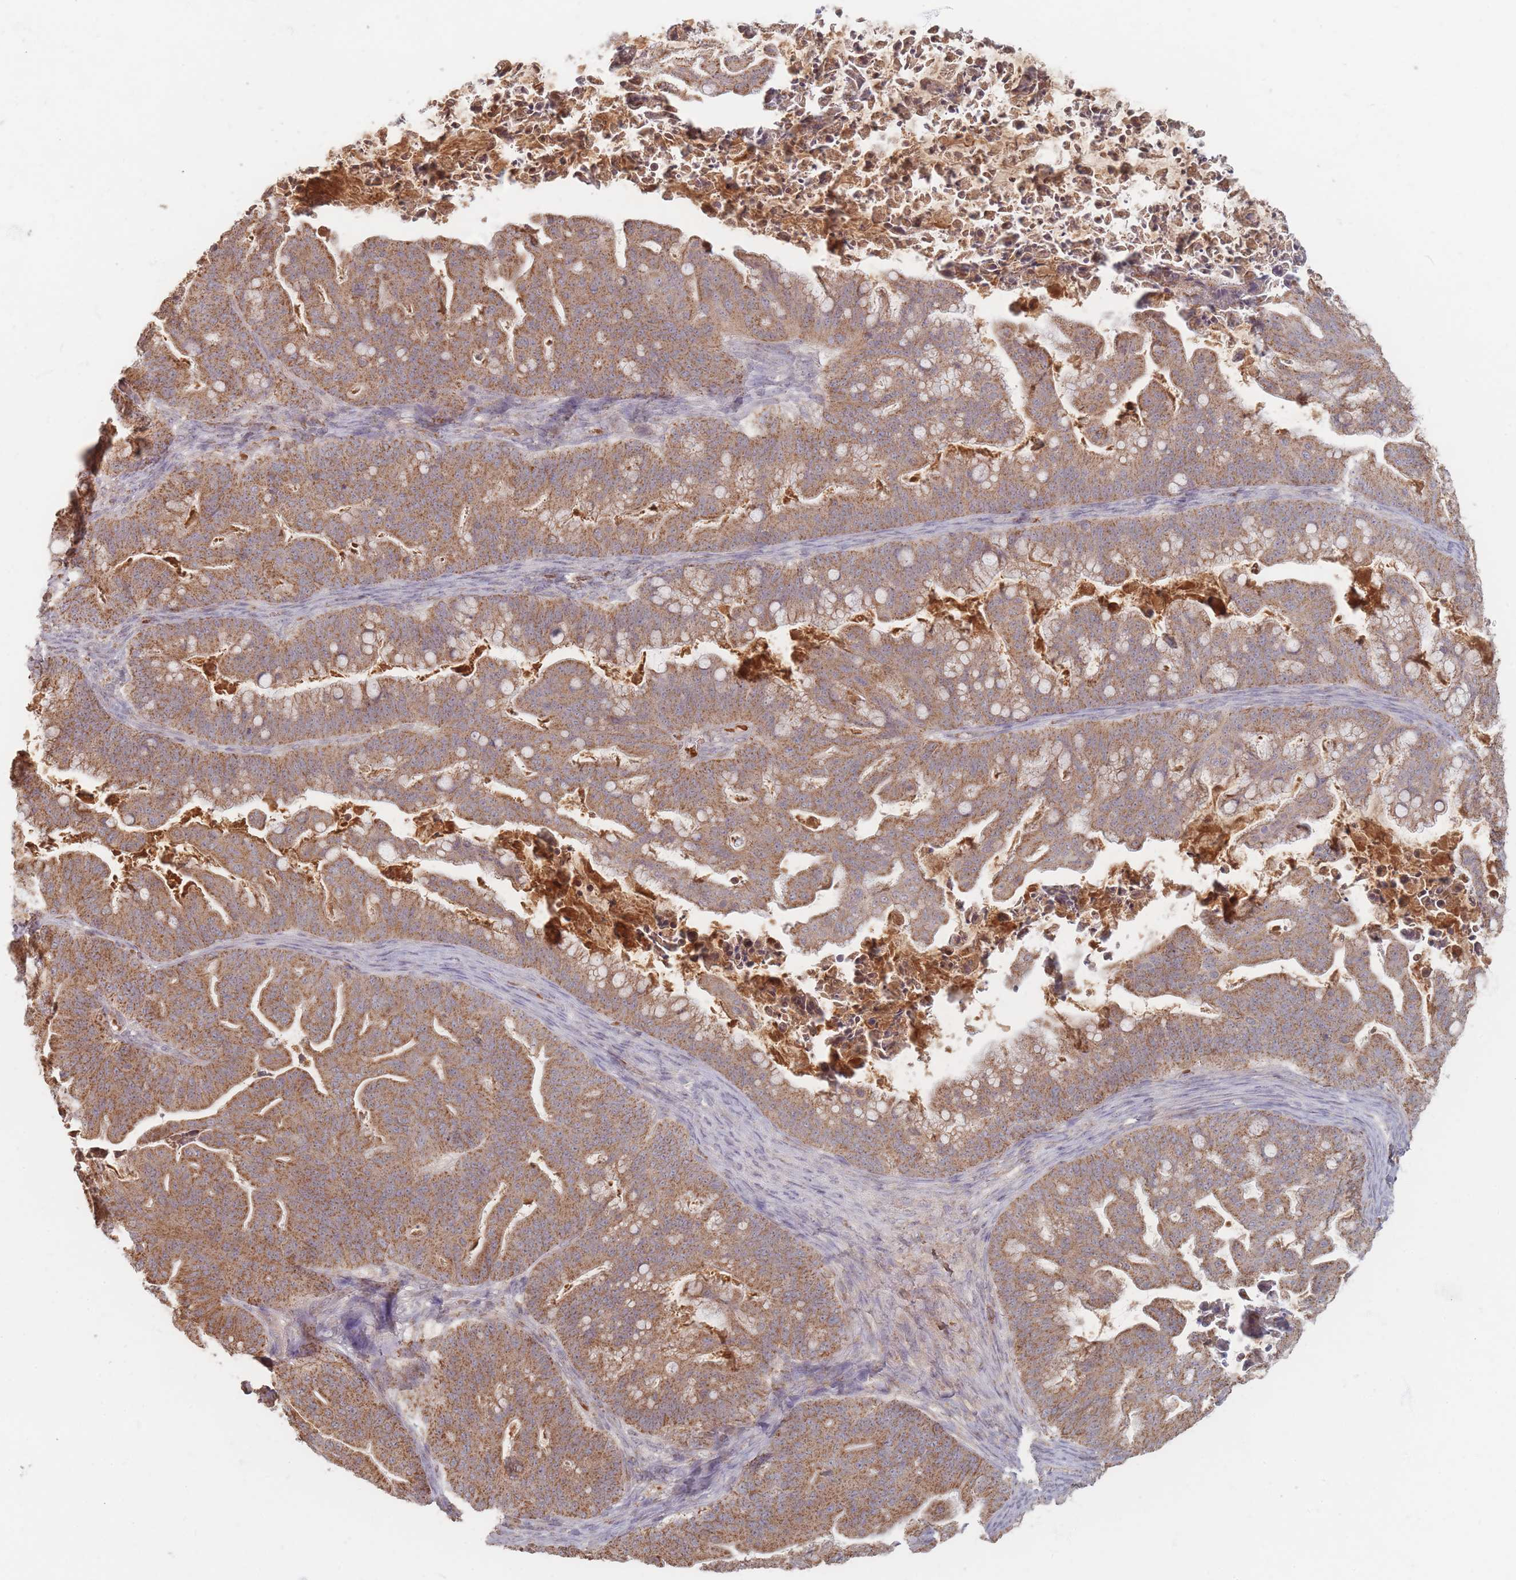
{"staining": {"intensity": "moderate", "quantity": ">75%", "location": "cytoplasmic/membranous"}, "tissue": "ovarian cancer", "cell_type": "Tumor cells", "image_type": "cancer", "snomed": [{"axis": "morphology", "description": "Cystadenocarcinoma, mucinous, NOS"}, {"axis": "topography", "description": "Ovary"}], "caption": "Immunohistochemical staining of human ovarian cancer (mucinous cystadenocarcinoma) exhibits medium levels of moderate cytoplasmic/membranous expression in about >75% of tumor cells.", "gene": "OR2M4", "patient": {"sex": "female", "age": 67}}